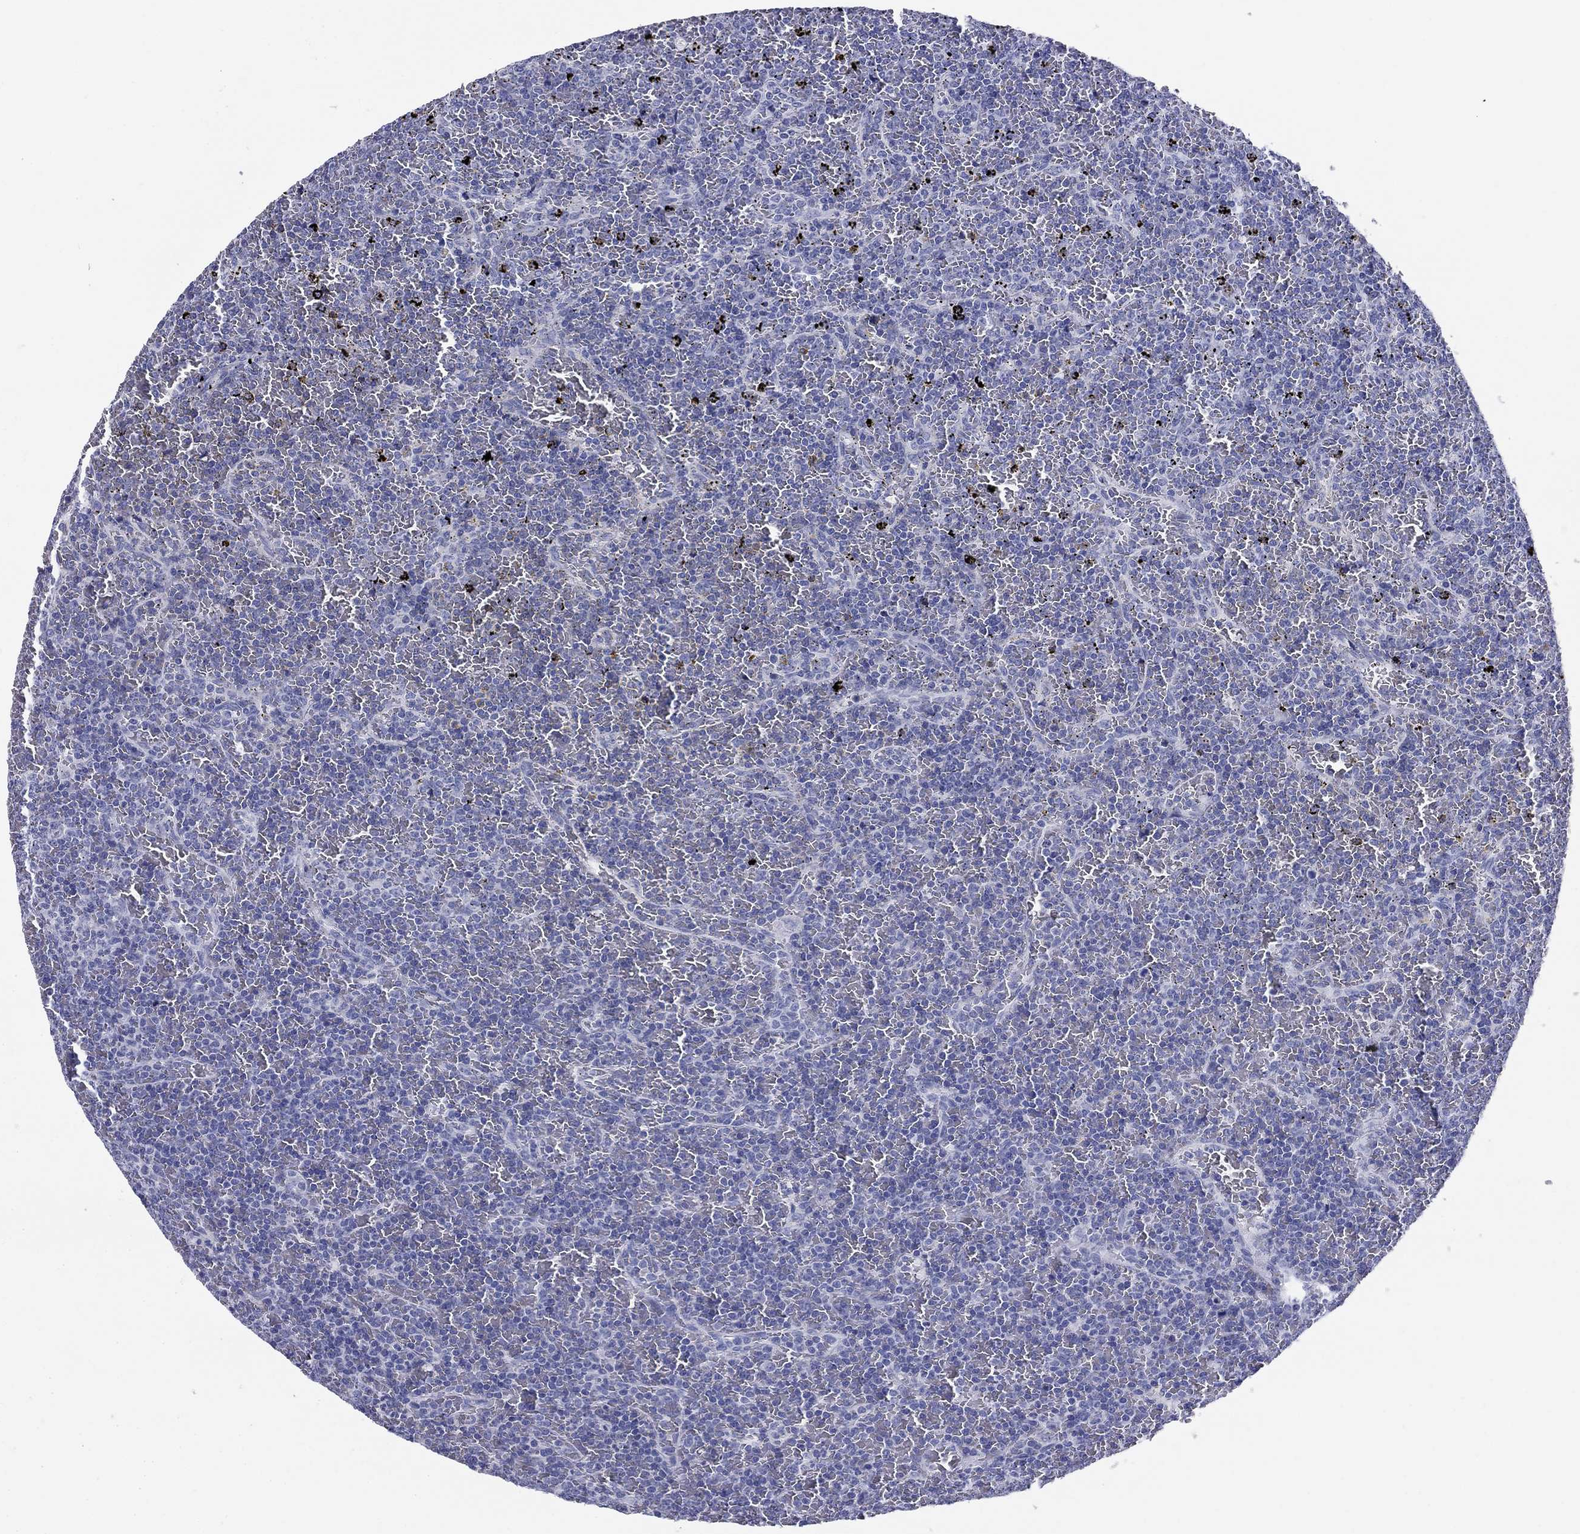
{"staining": {"intensity": "negative", "quantity": "none", "location": "none"}, "tissue": "lymphoma", "cell_type": "Tumor cells", "image_type": "cancer", "snomed": [{"axis": "morphology", "description": "Malignant lymphoma, non-Hodgkin's type, Low grade"}, {"axis": "topography", "description": "Spleen"}], "caption": "The histopathology image demonstrates no significant expression in tumor cells of lymphoma.", "gene": "NPPA", "patient": {"sex": "female", "age": 77}}